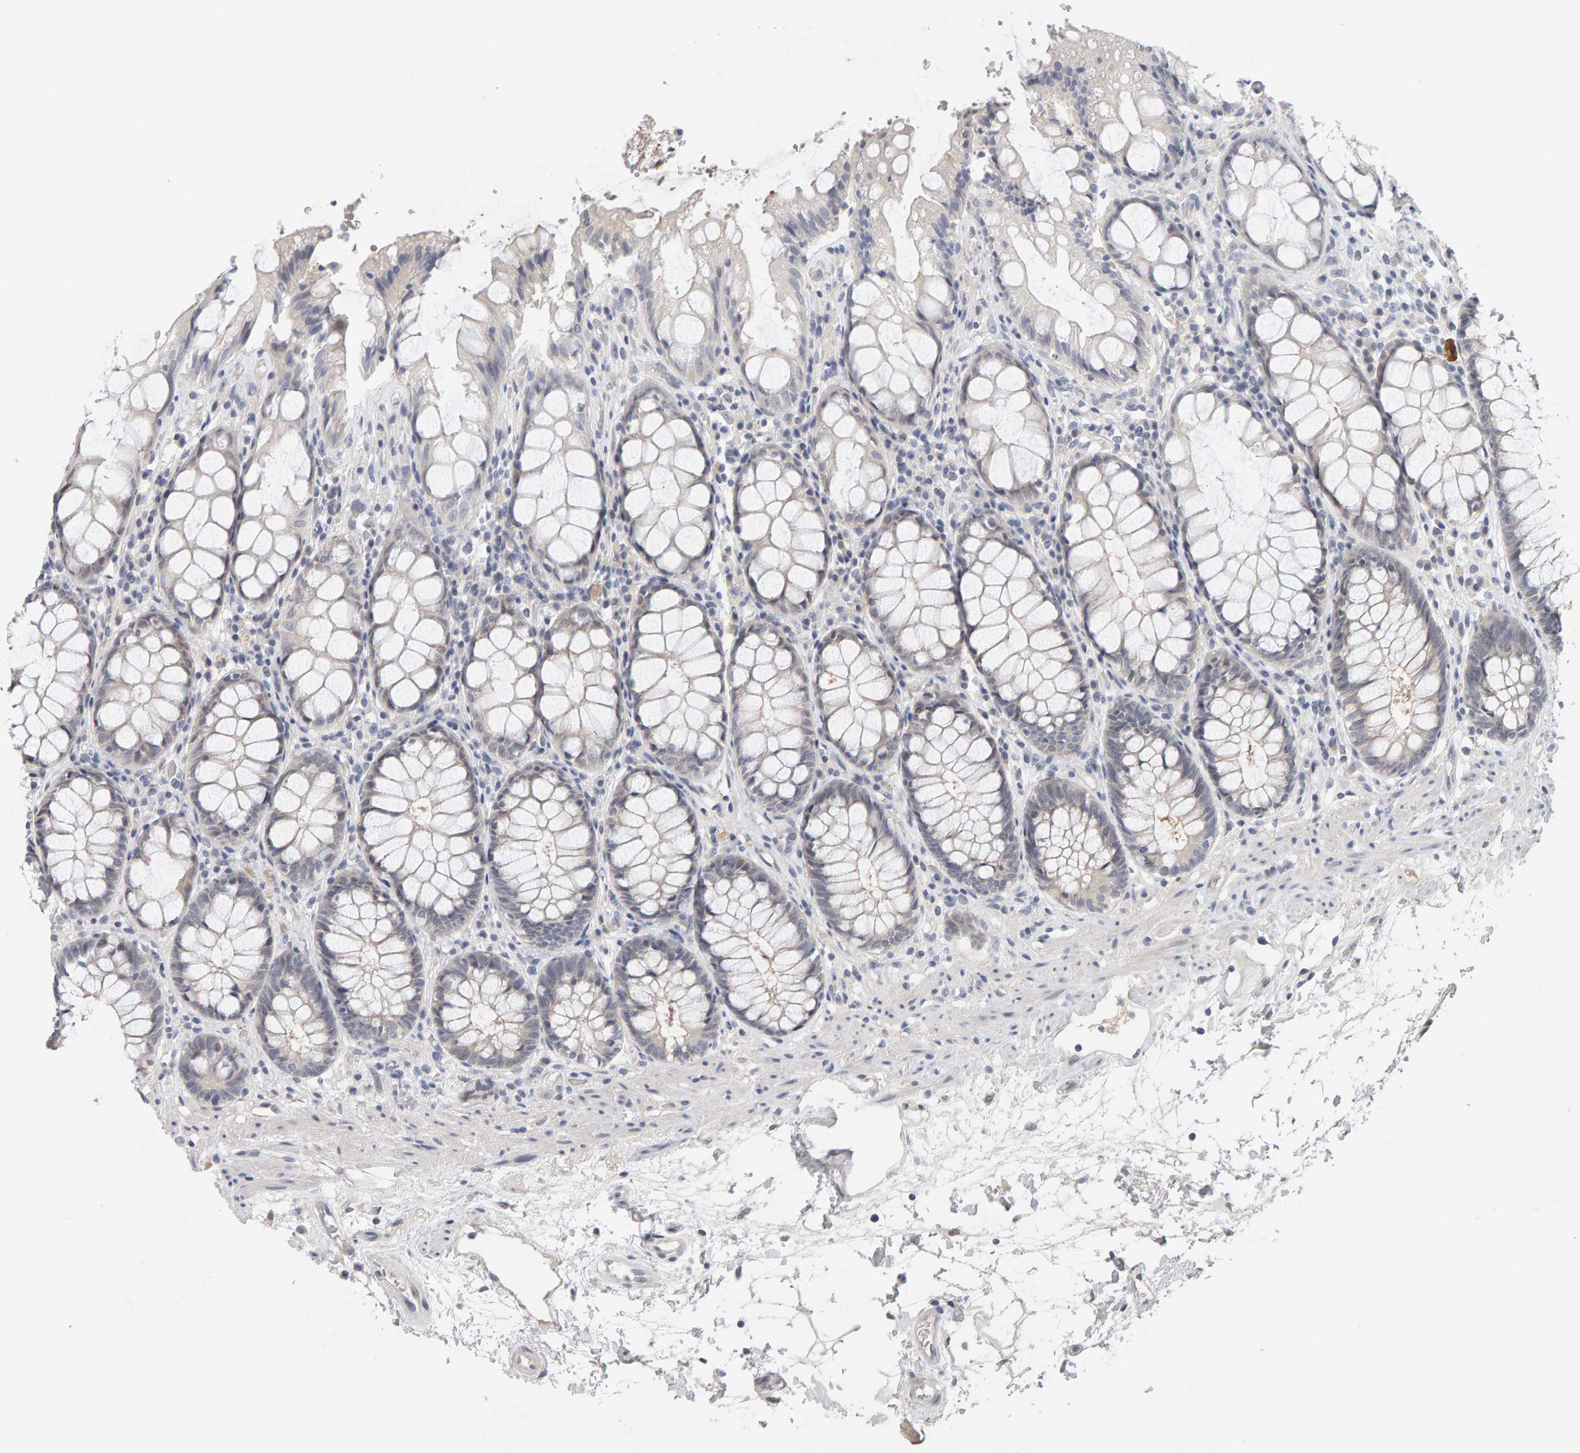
{"staining": {"intensity": "weak", "quantity": "<25%", "location": "cytoplasmic/membranous"}, "tissue": "rectum", "cell_type": "Glandular cells", "image_type": "normal", "snomed": [{"axis": "morphology", "description": "Normal tissue, NOS"}, {"axis": "topography", "description": "Rectum"}], "caption": "The photomicrograph demonstrates no significant positivity in glandular cells of rectum.", "gene": "GFUS", "patient": {"sex": "male", "age": 64}}